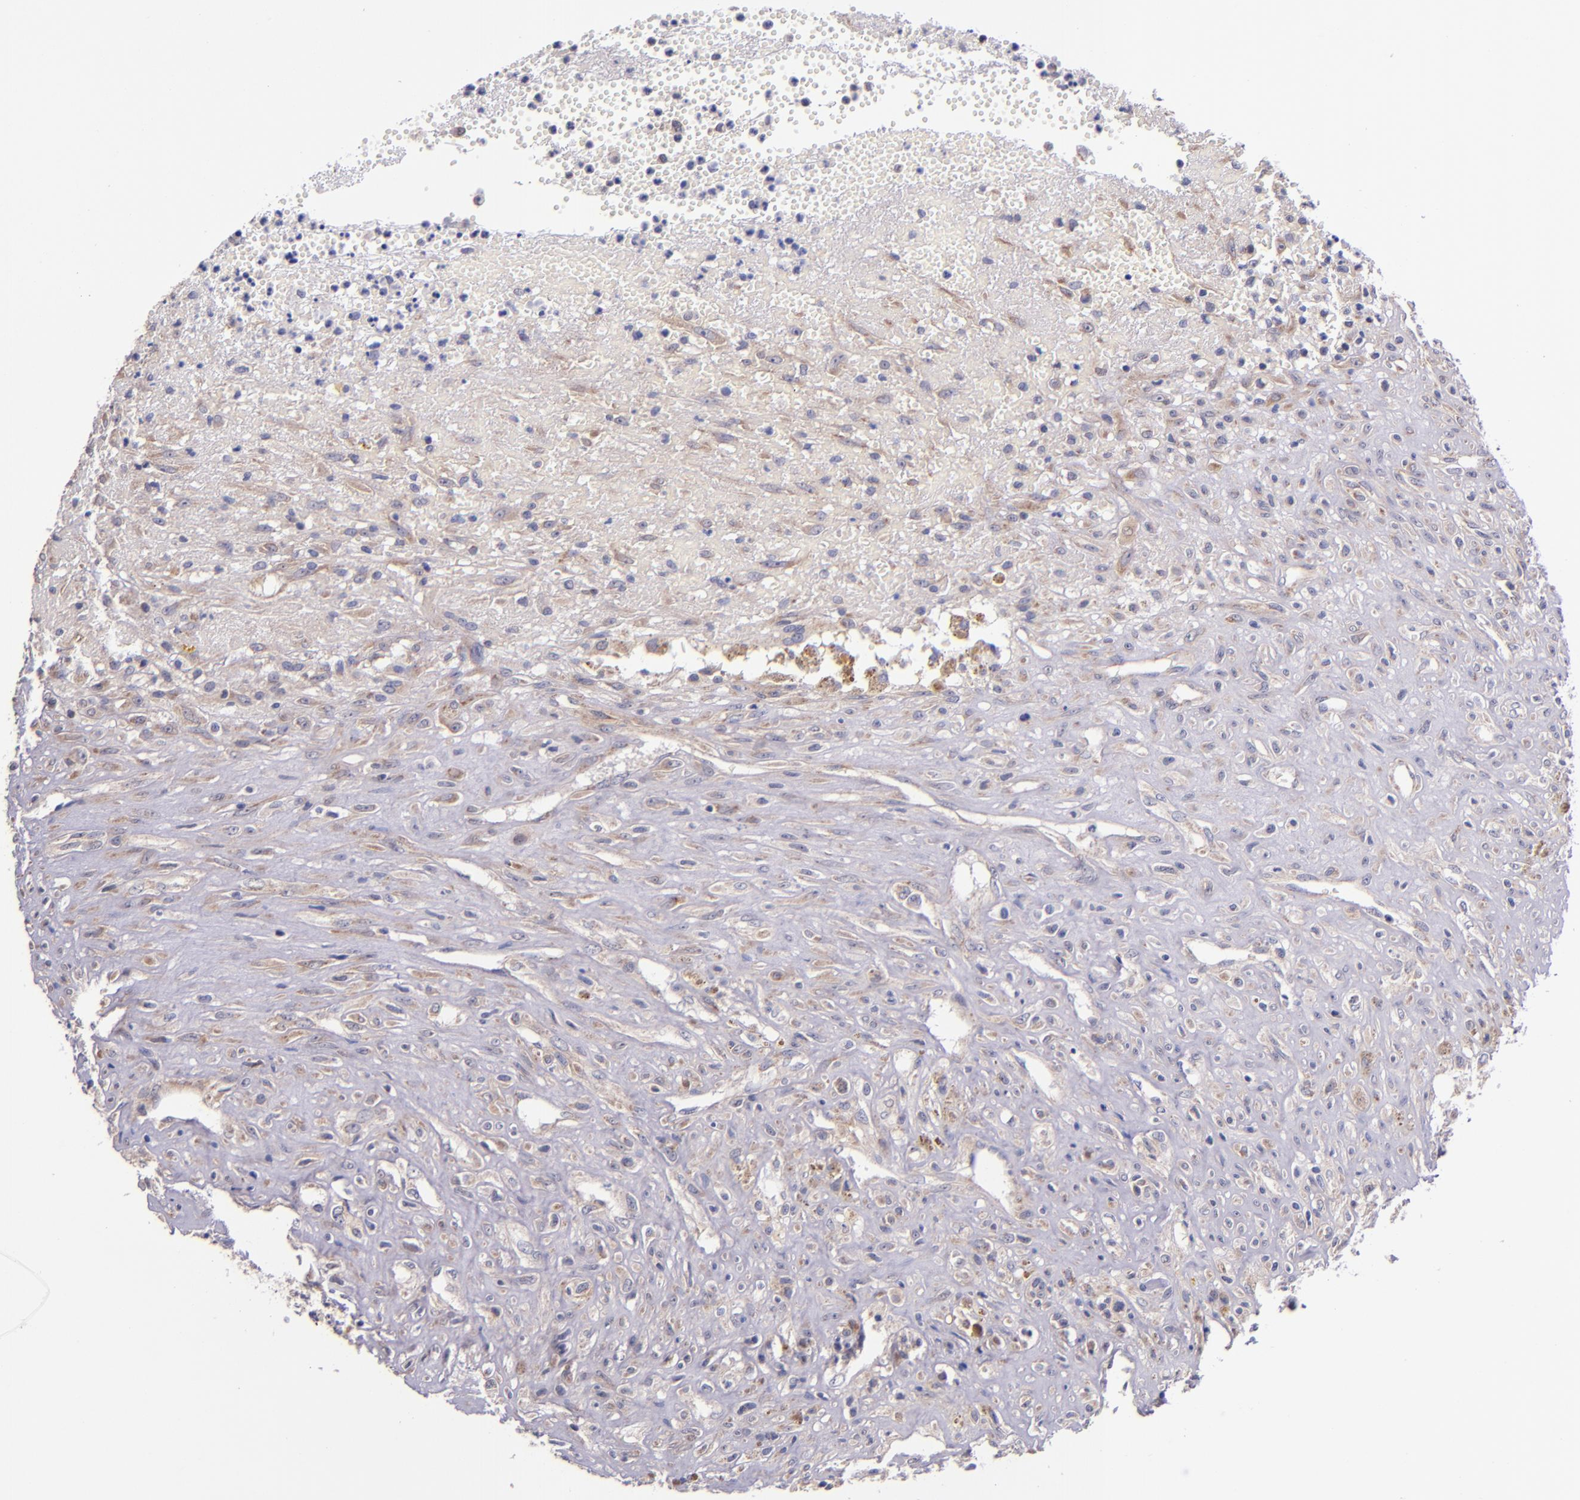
{"staining": {"intensity": "weak", "quantity": "25%-75%", "location": "cytoplasmic/membranous"}, "tissue": "glioma", "cell_type": "Tumor cells", "image_type": "cancer", "snomed": [{"axis": "morphology", "description": "Glioma, malignant, High grade"}, {"axis": "topography", "description": "Brain"}], "caption": "Glioma stained for a protein (brown) demonstrates weak cytoplasmic/membranous positive staining in about 25%-75% of tumor cells.", "gene": "SHC1", "patient": {"sex": "male", "age": 66}}